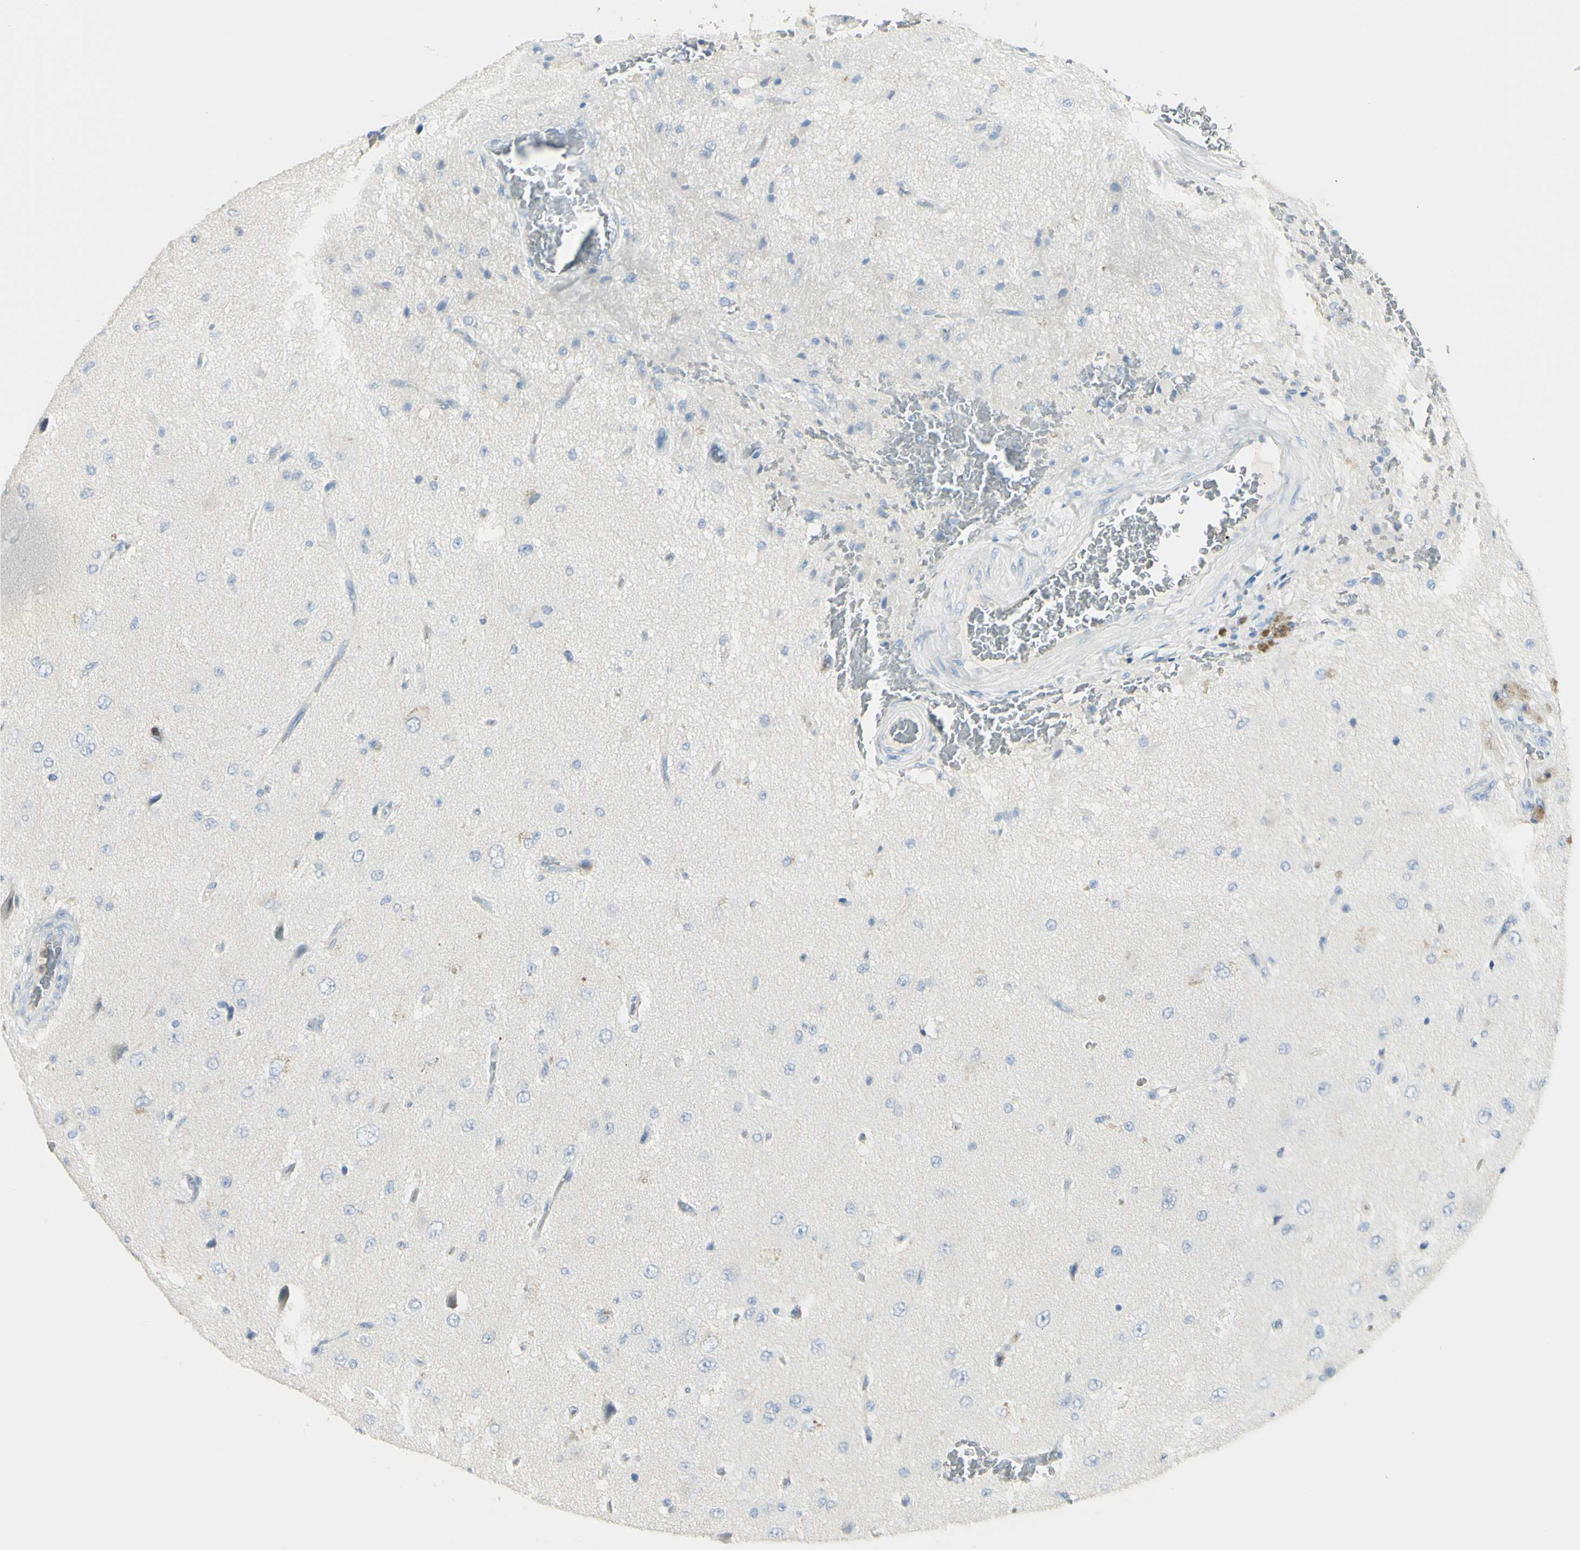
{"staining": {"intensity": "negative", "quantity": "none", "location": "none"}, "tissue": "glioma", "cell_type": "Tumor cells", "image_type": "cancer", "snomed": [{"axis": "morphology", "description": "Glioma, malignant, High grade"}, {"axis": "topography", "description": "pancreas cauda"}], "caption": "High-grade glioma (malignant) was stained to show a protein in brown. There is no significant staining in tumor cells.", "gene": "ZNF557", "patient": {"sex": "male", "age": 60}}